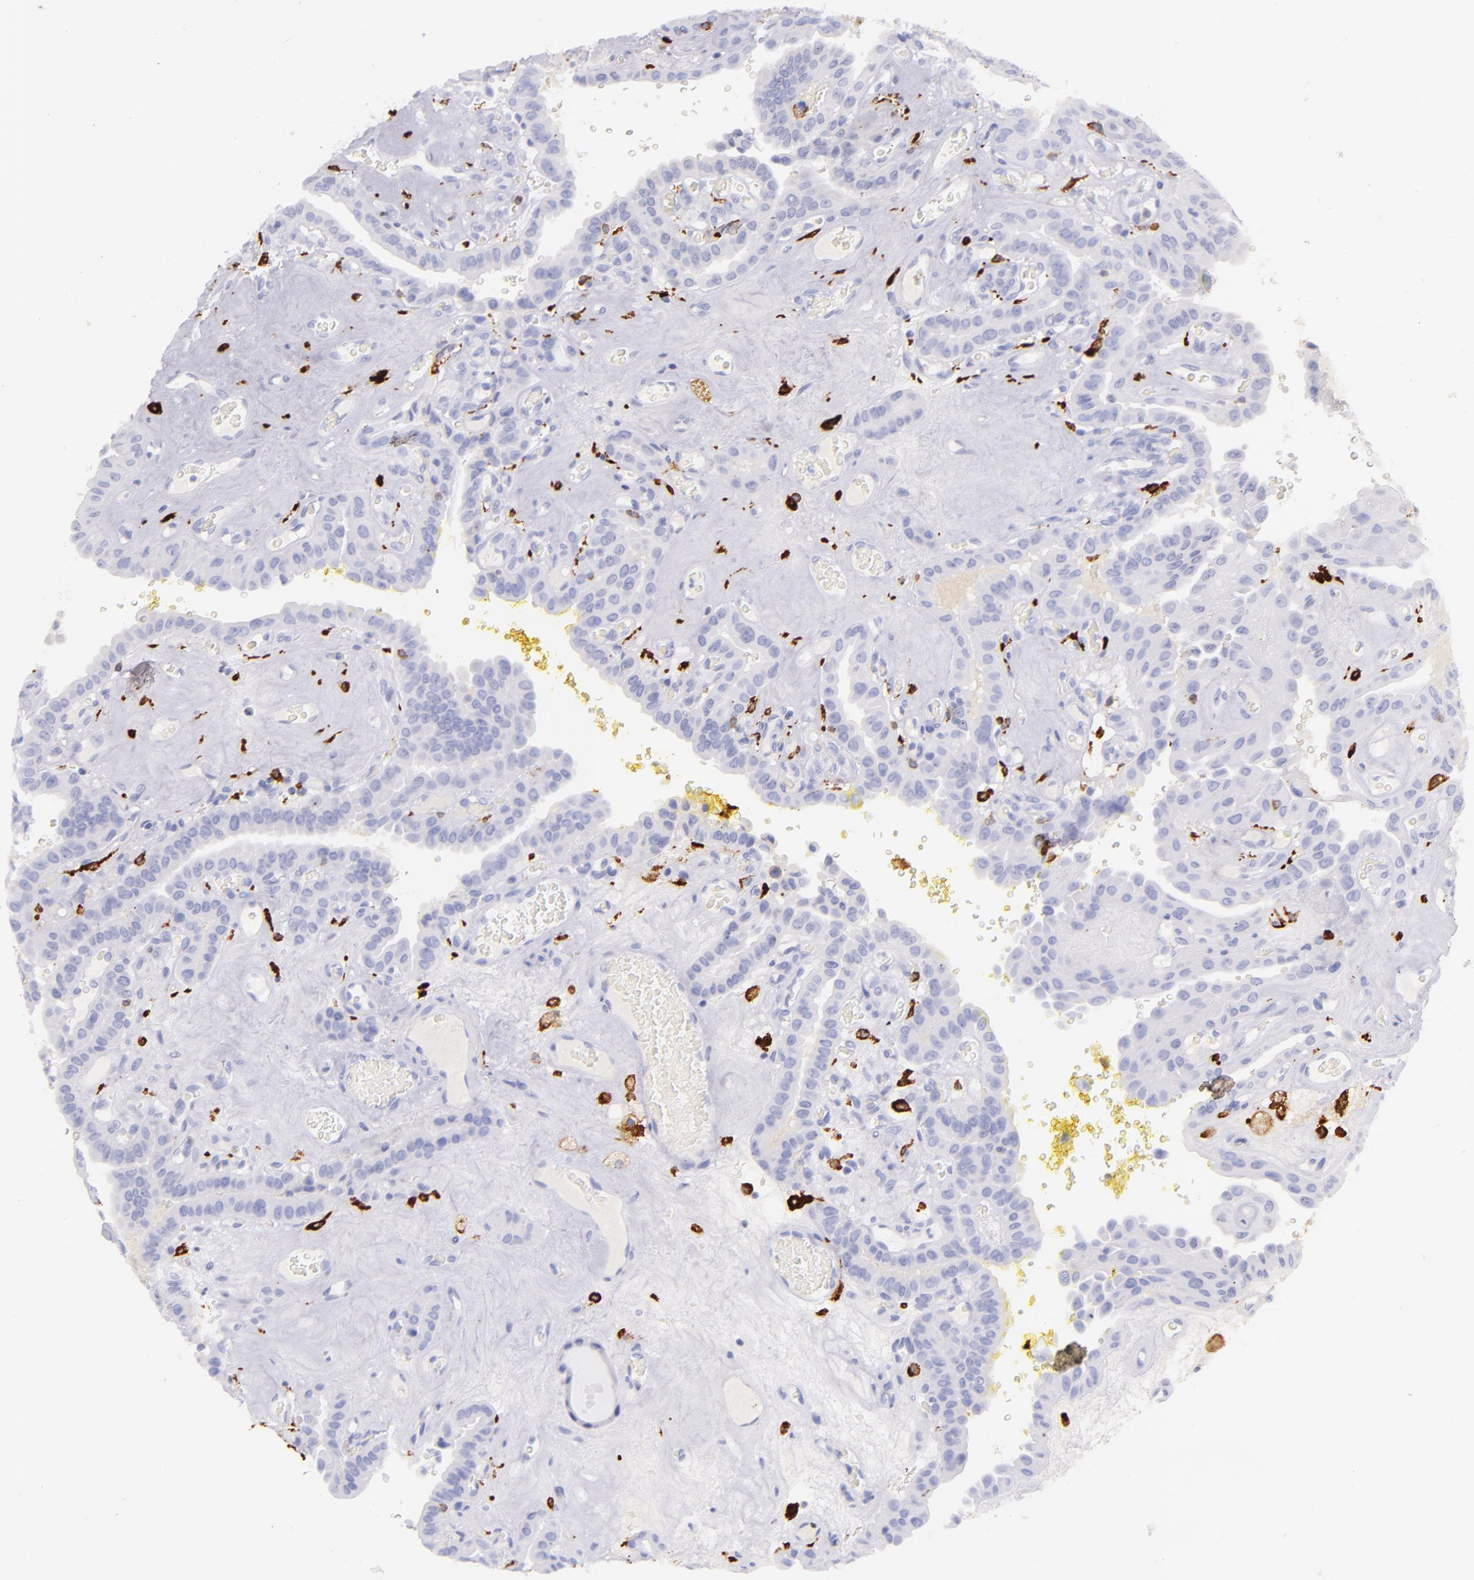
{"staining": {"intensity": "negative", "quantity": "none", "location": "none"}, "tissue": "thyroid cancer", "cell_type": "Tumor cells", "image_type": "cancer", "snomed": [{"axis": "morphology", "description": "Papillary adenocarcinoma, NOS"}, {"axis": "topography", "description": "Thyroid gland"}], "caption": "IHC of human thyroid cancer (papillary adenocarcinoma) reveals no positivity in tumor cells. Nuclei are stained in blue.", "gene": "CD163", "patient": {"sex": "male", "age": 87}}